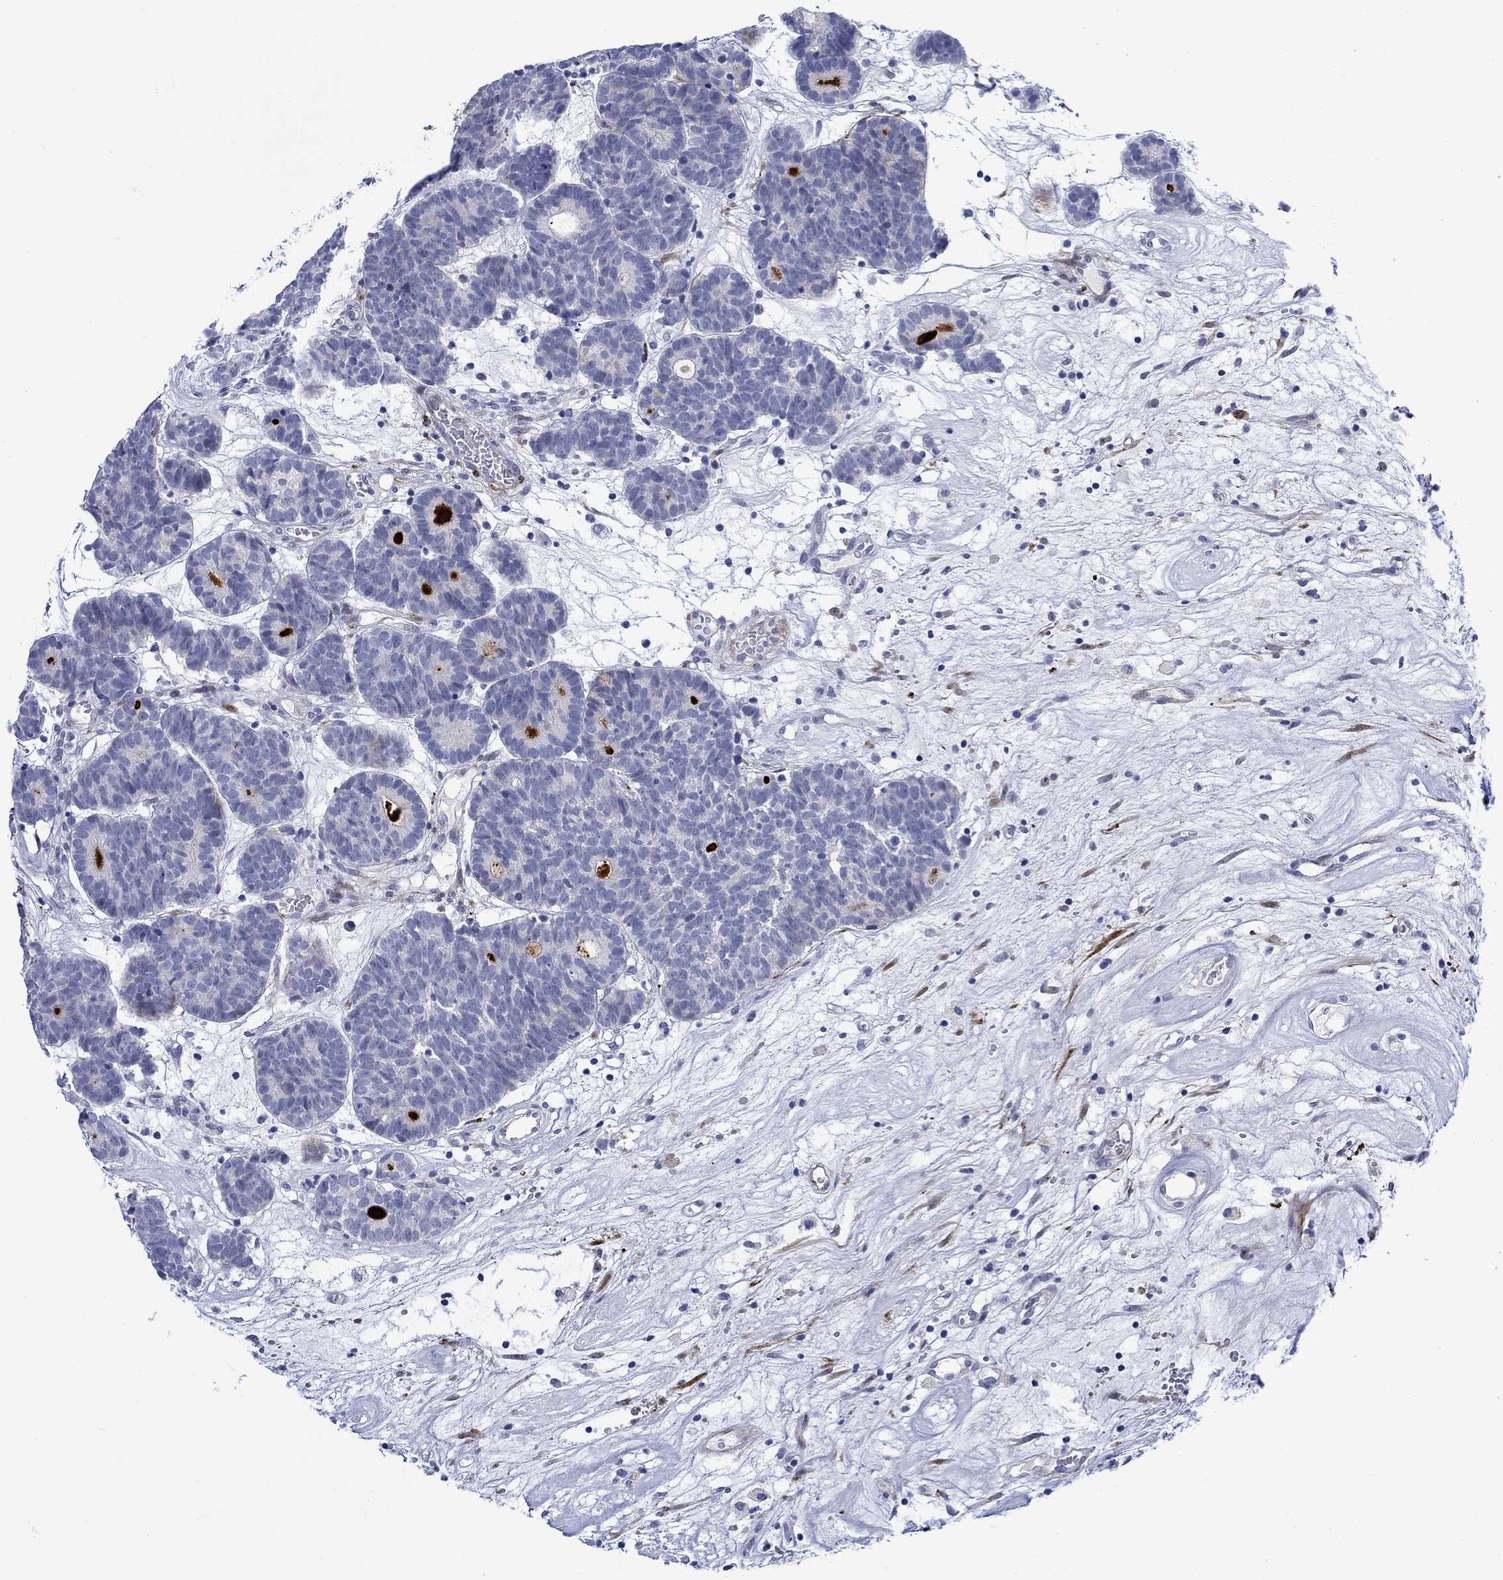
{"staining": {"intensity": "negative", "quantity": "none", "location": "none"}, "tissue": "head and neck cancer", "cell_type": "Tumor cells", "image_type": "cancer", "snomed": [{"axis": "morphology", "description": "Adenocarcinoma, NOS"}, {"axis": "topography", "description": "Head-Neck"}], "caption": "A high-resolution micrograph shows IHC staining of head and neck cancer (adenocarcinoma), which displays no significant positivity in tumor cells.", "gene": "KSR2", "patient": {"sex": "female", "age": 81}}